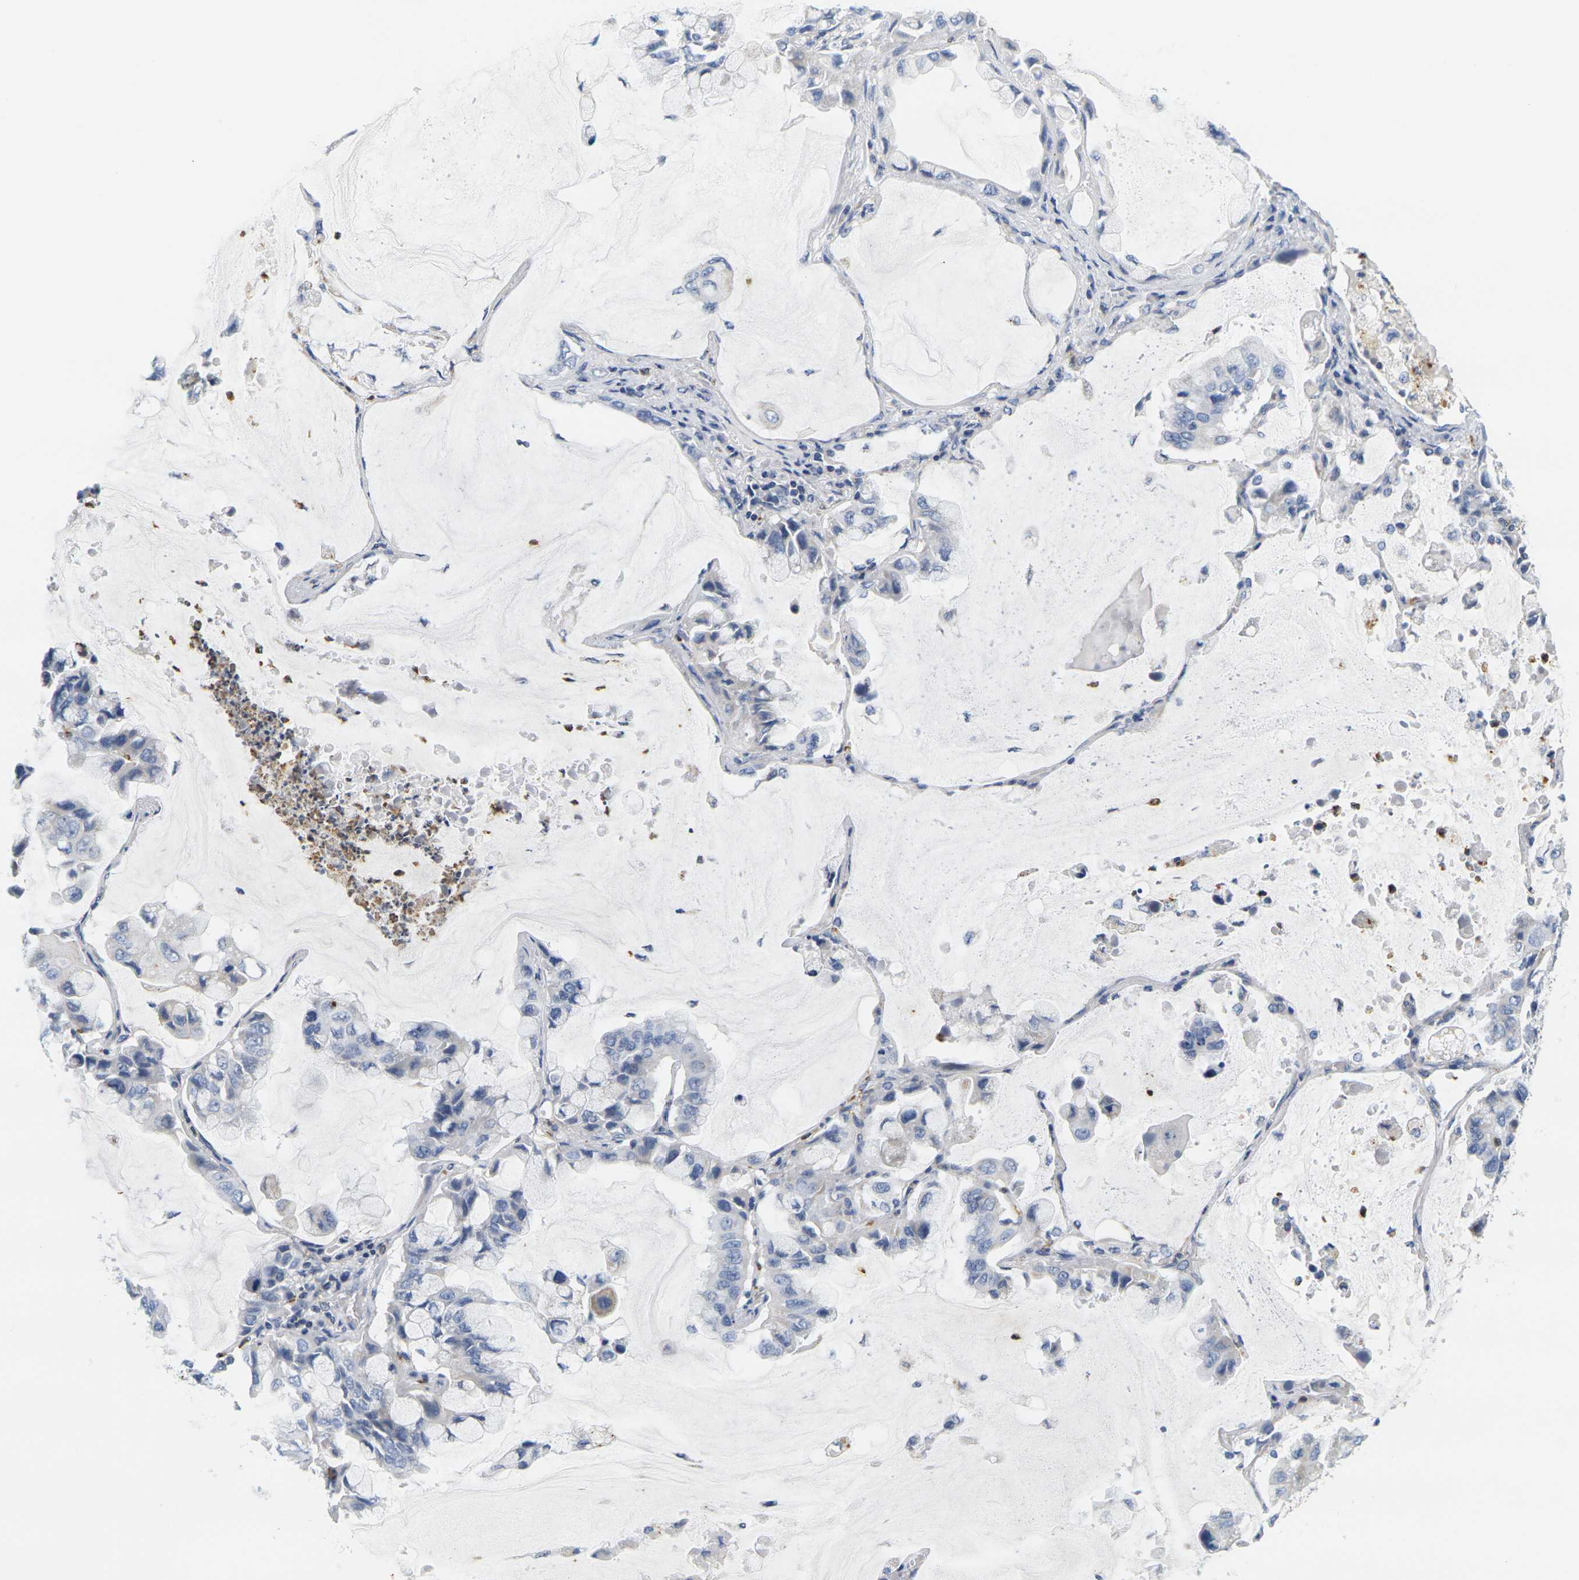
{"staining": {"intensity": "negative", "quantity": "none", "location": "none"}, "tissue": "lung cancer", "cell_type": "Tumor cells", "image_type": "cancer", "snomed": [{"axis": "morphology", "description": "Adenocarcinoma, NOS"}, {"axis": "topography", "description": "Lung"}], "caption": "This is a micrograph of immunohistochemistry (IHC) staining of lung adenocarcinoma, which shows no expression in tumor cells.", "gene": "KLK5", "patient": {"sex": "male", "age": 64}}